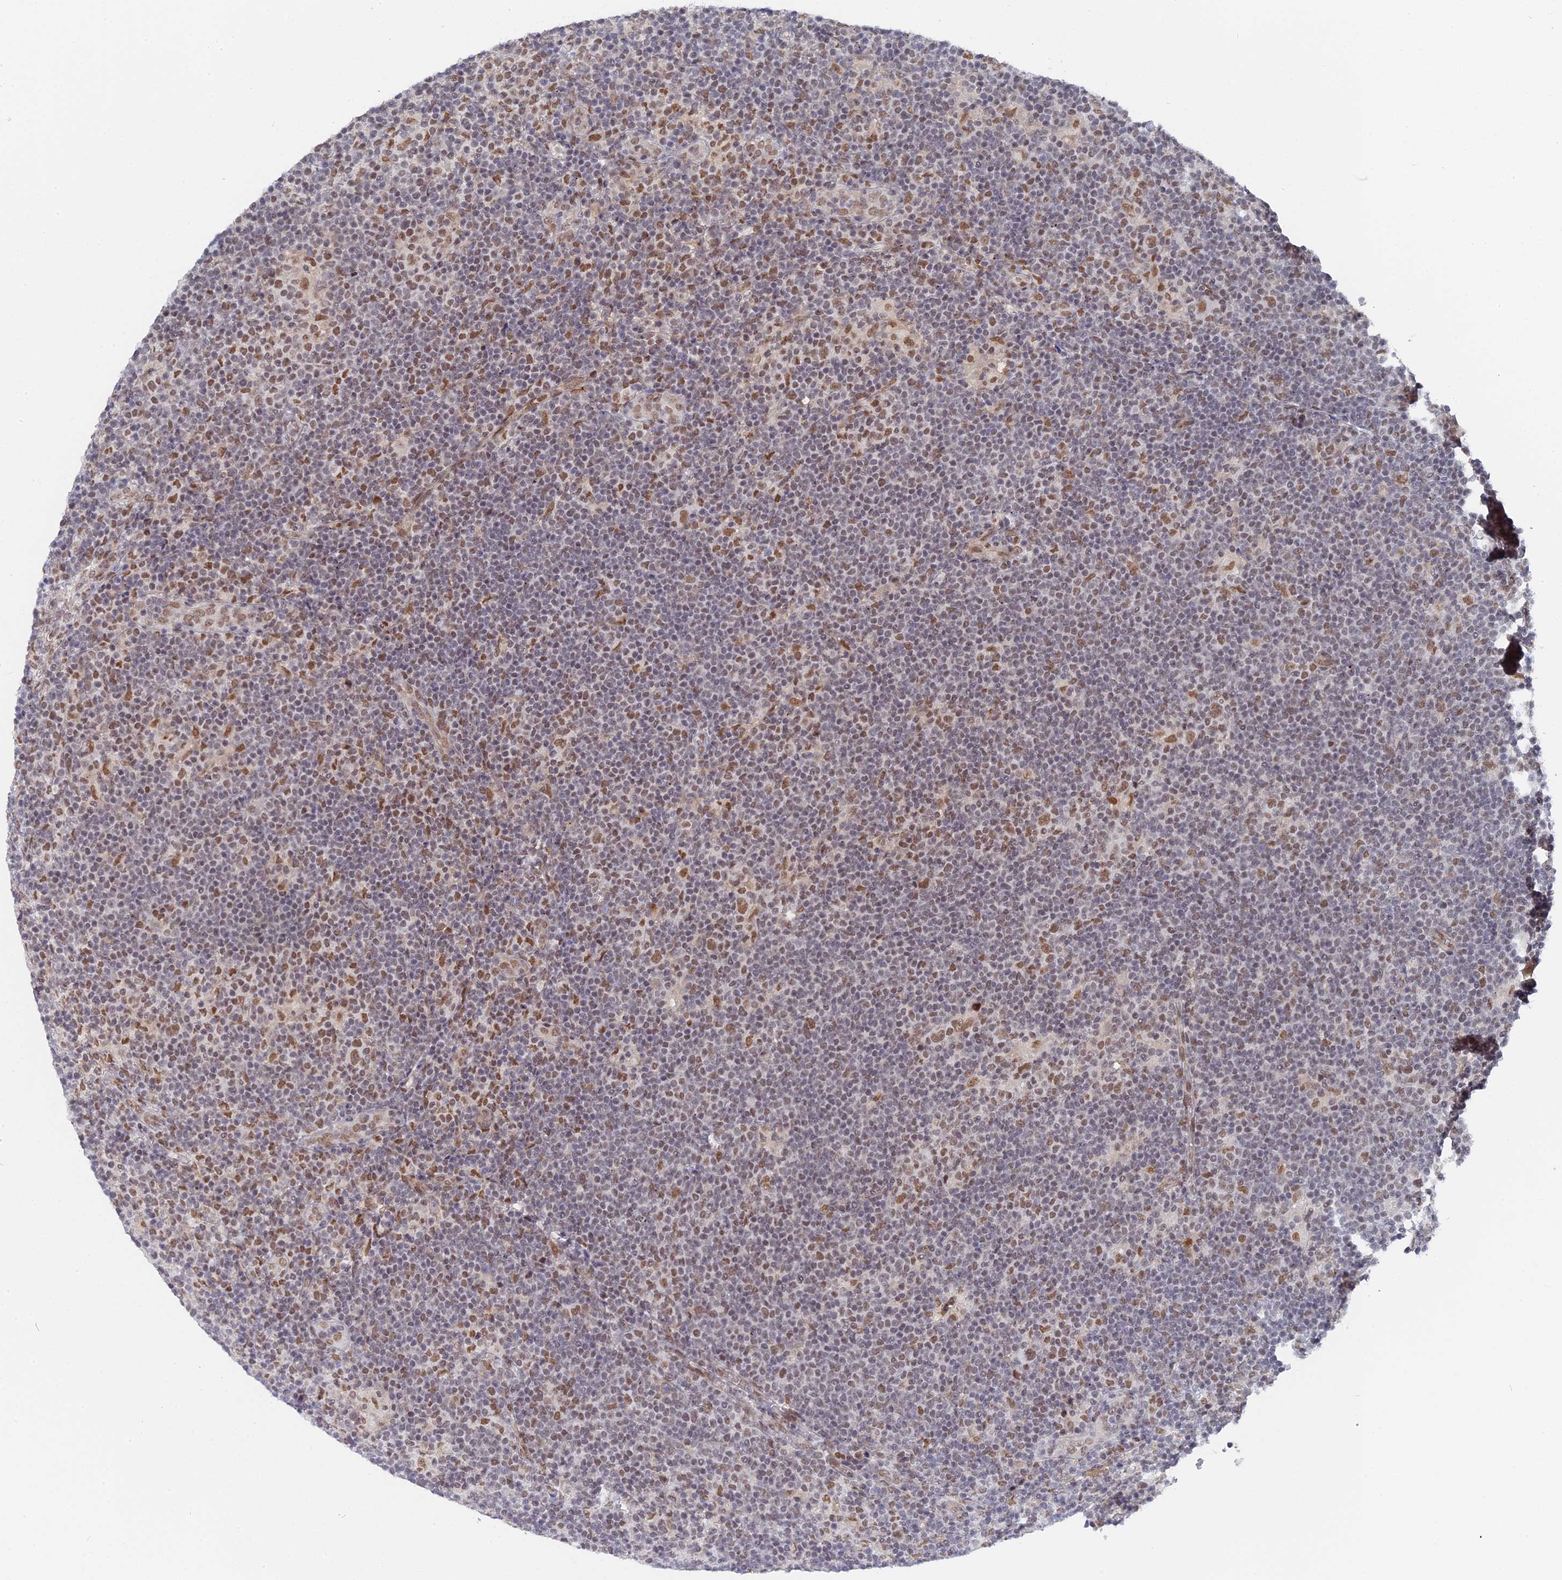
{"staining": {"intensity": "moderate", "quantity": ">75%", "location": "nuclear"}, "tissue": "lymphoma", "cell_type": "Tumor cells", "image_type": "cancer", "snomed": [{"axis": "morphology", "description": "Hodgkin's disease, NOS"}, {"axis": "topography", "description": "Lymph node"}], "caption": "Moderate nuclear expression for a protein is appreciated in about >75% of tumor cells of Hodgkin's disease using immunohistochemistry (IHC).", "gene": "CCDC85A", "patient": {"sex": "female", "age": 57}}